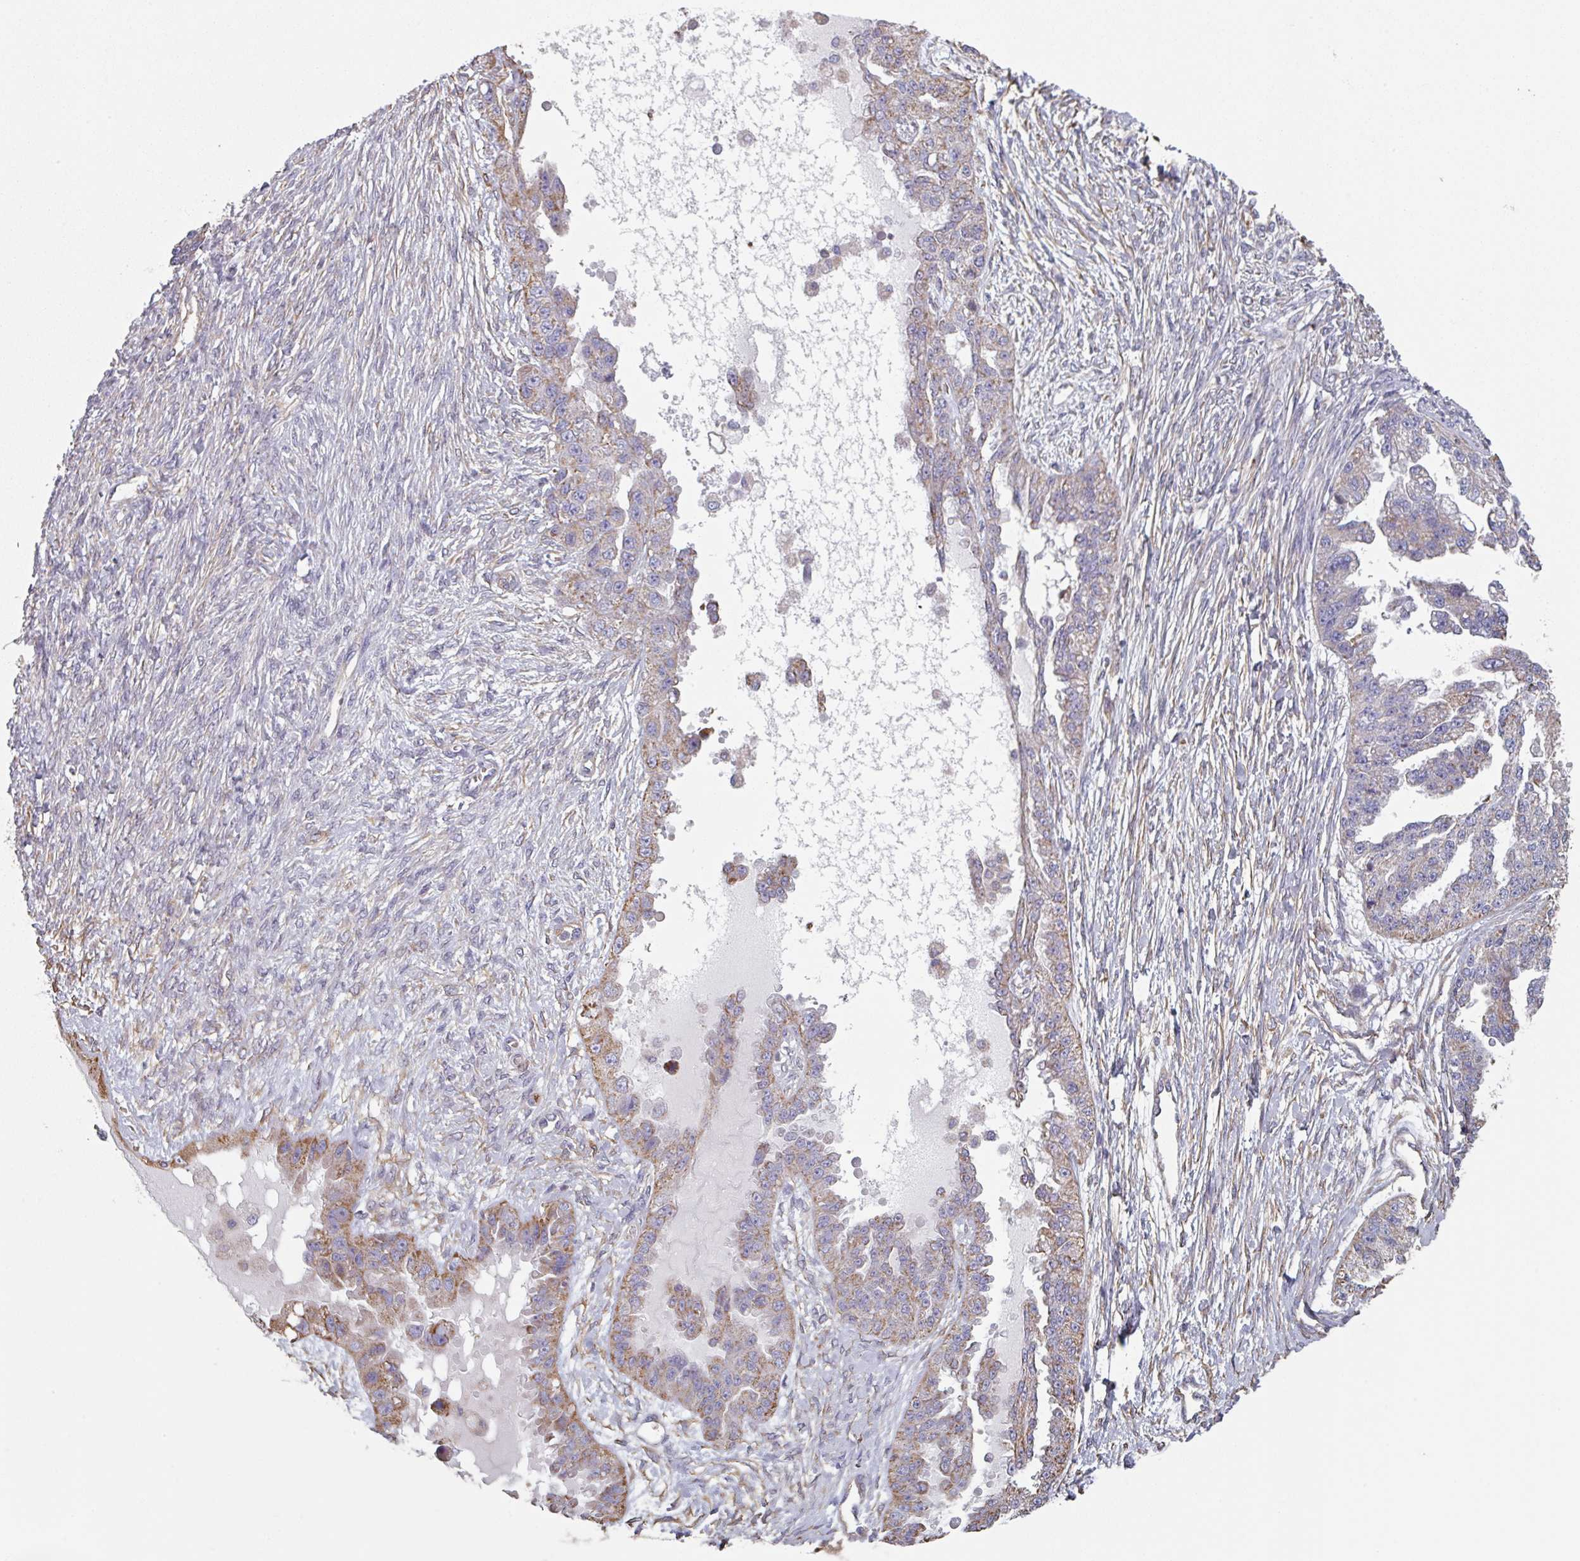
{"staining": {"intensity": "weak", "quantity": "<25%", "location": "cytoplasmic/membranous"}, "tissue": "ovarian cancer", "cell_type": "Tumor cells", "image_type": "cancer", "snomed": [{"axis": "morphology", "description": "Cystadenocarcinoma, serous, NOS"}, {"axis": "topography", "description": "Ovary"}], "caption": "Tumor cells are negative for protein expression in human ovarian cancer.", "gene": "GSTA4", "patient": {"sex": "female", "age": 58}}